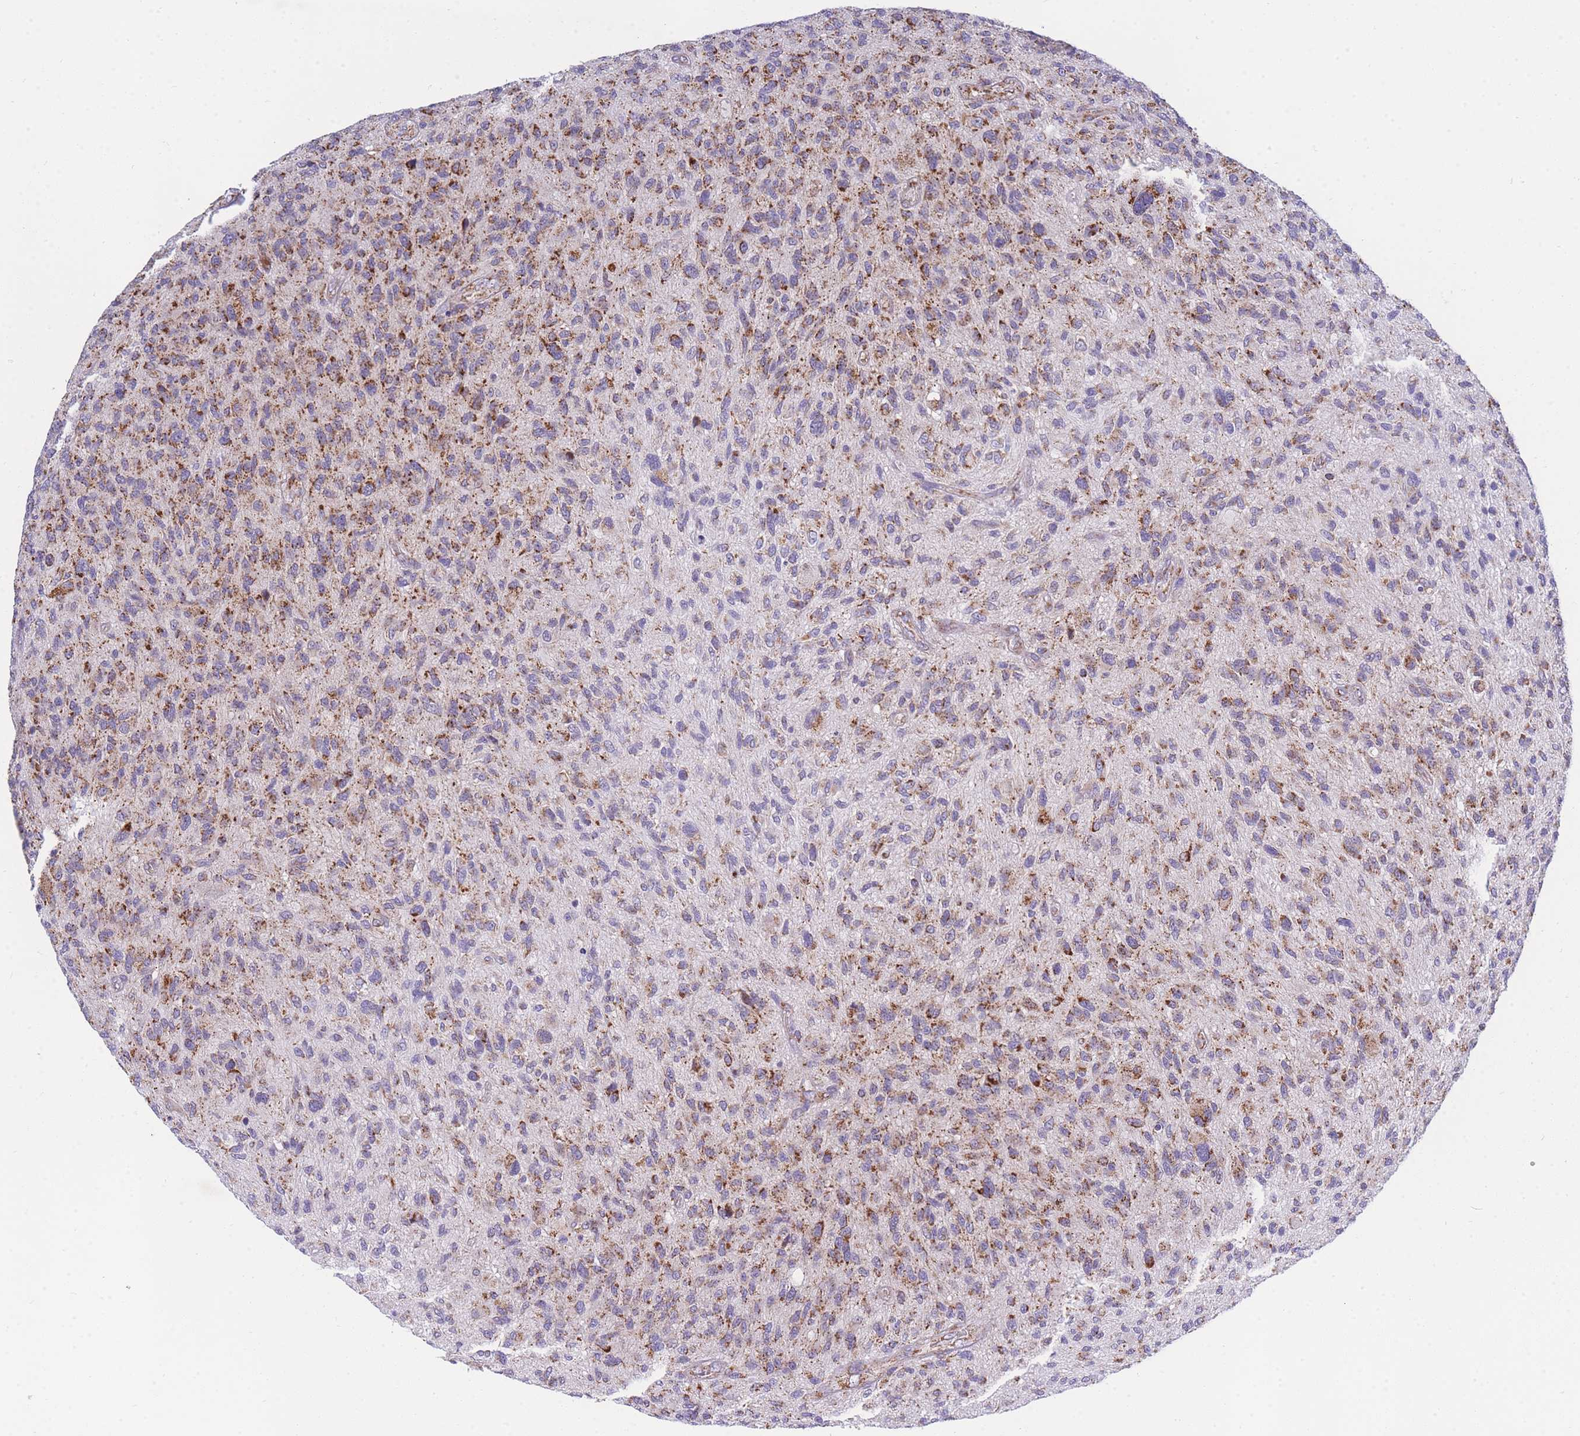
{"staining": {"intensity": "moderate", "quantity": "25%-75%", "location": "cytoplasmic/membranous"}, "tissue": "glioma", "cell_type": "Tumor cells", "image_type": "cancer", "snomed": [{"axis": "morphology", "description": "Glioma, malignant, High grade"}, {"axis": "topography", "description": "Brain"}], "caption": "A micrograph showing moderate cytoplasmic/membranous positivity in about 25%-75% of tumor cells in malignant high-grade glioma, as visualized by brown immunohistochemical staining.", "gene": "MRPS11", "patient": {"sex": "male", "age": 47}}